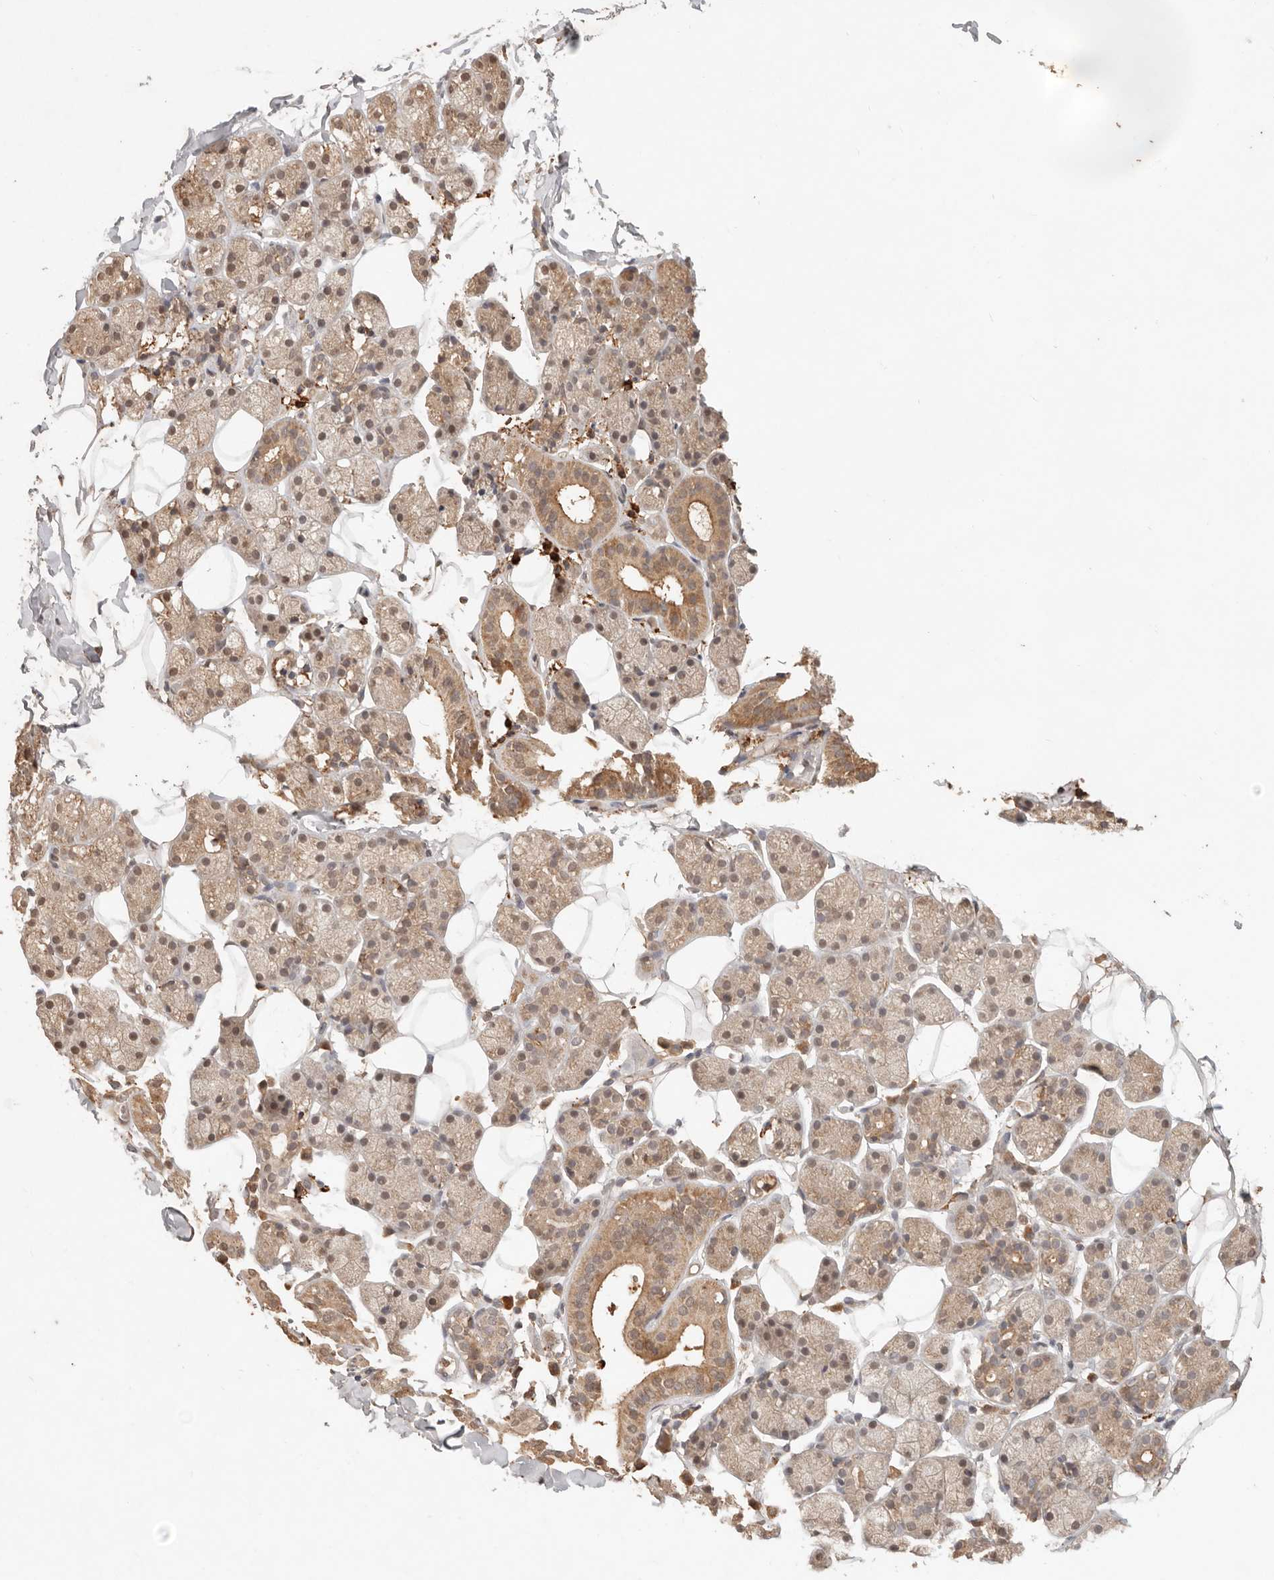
{"staining": {"intensity": "moderate", "quantity": ">75%", "location": "cytoplasmic/membranous"}, "tissue": "salivary gland", "cell_type": "Glandular cells", "image_type": "normal", "snomed": [{"axis": "morphology", "description": "Normal tissue, NOS"}, {"axis": "topography", "description": "Salivary gland"}], "caption": "The photomicrograph exhibits staining of unremarkable salivary gland, revealing moderate cytoplasmic/membranous protein expression (brown color) within glandular cells. (Stains: DAB (3,3'-diaminobenzidine) in brown, nuclei in blue, Microscopy: brightfield microscopy at high magnification).", "gene": "LMO4", "patient": {"sex": "female", "age": 33}}